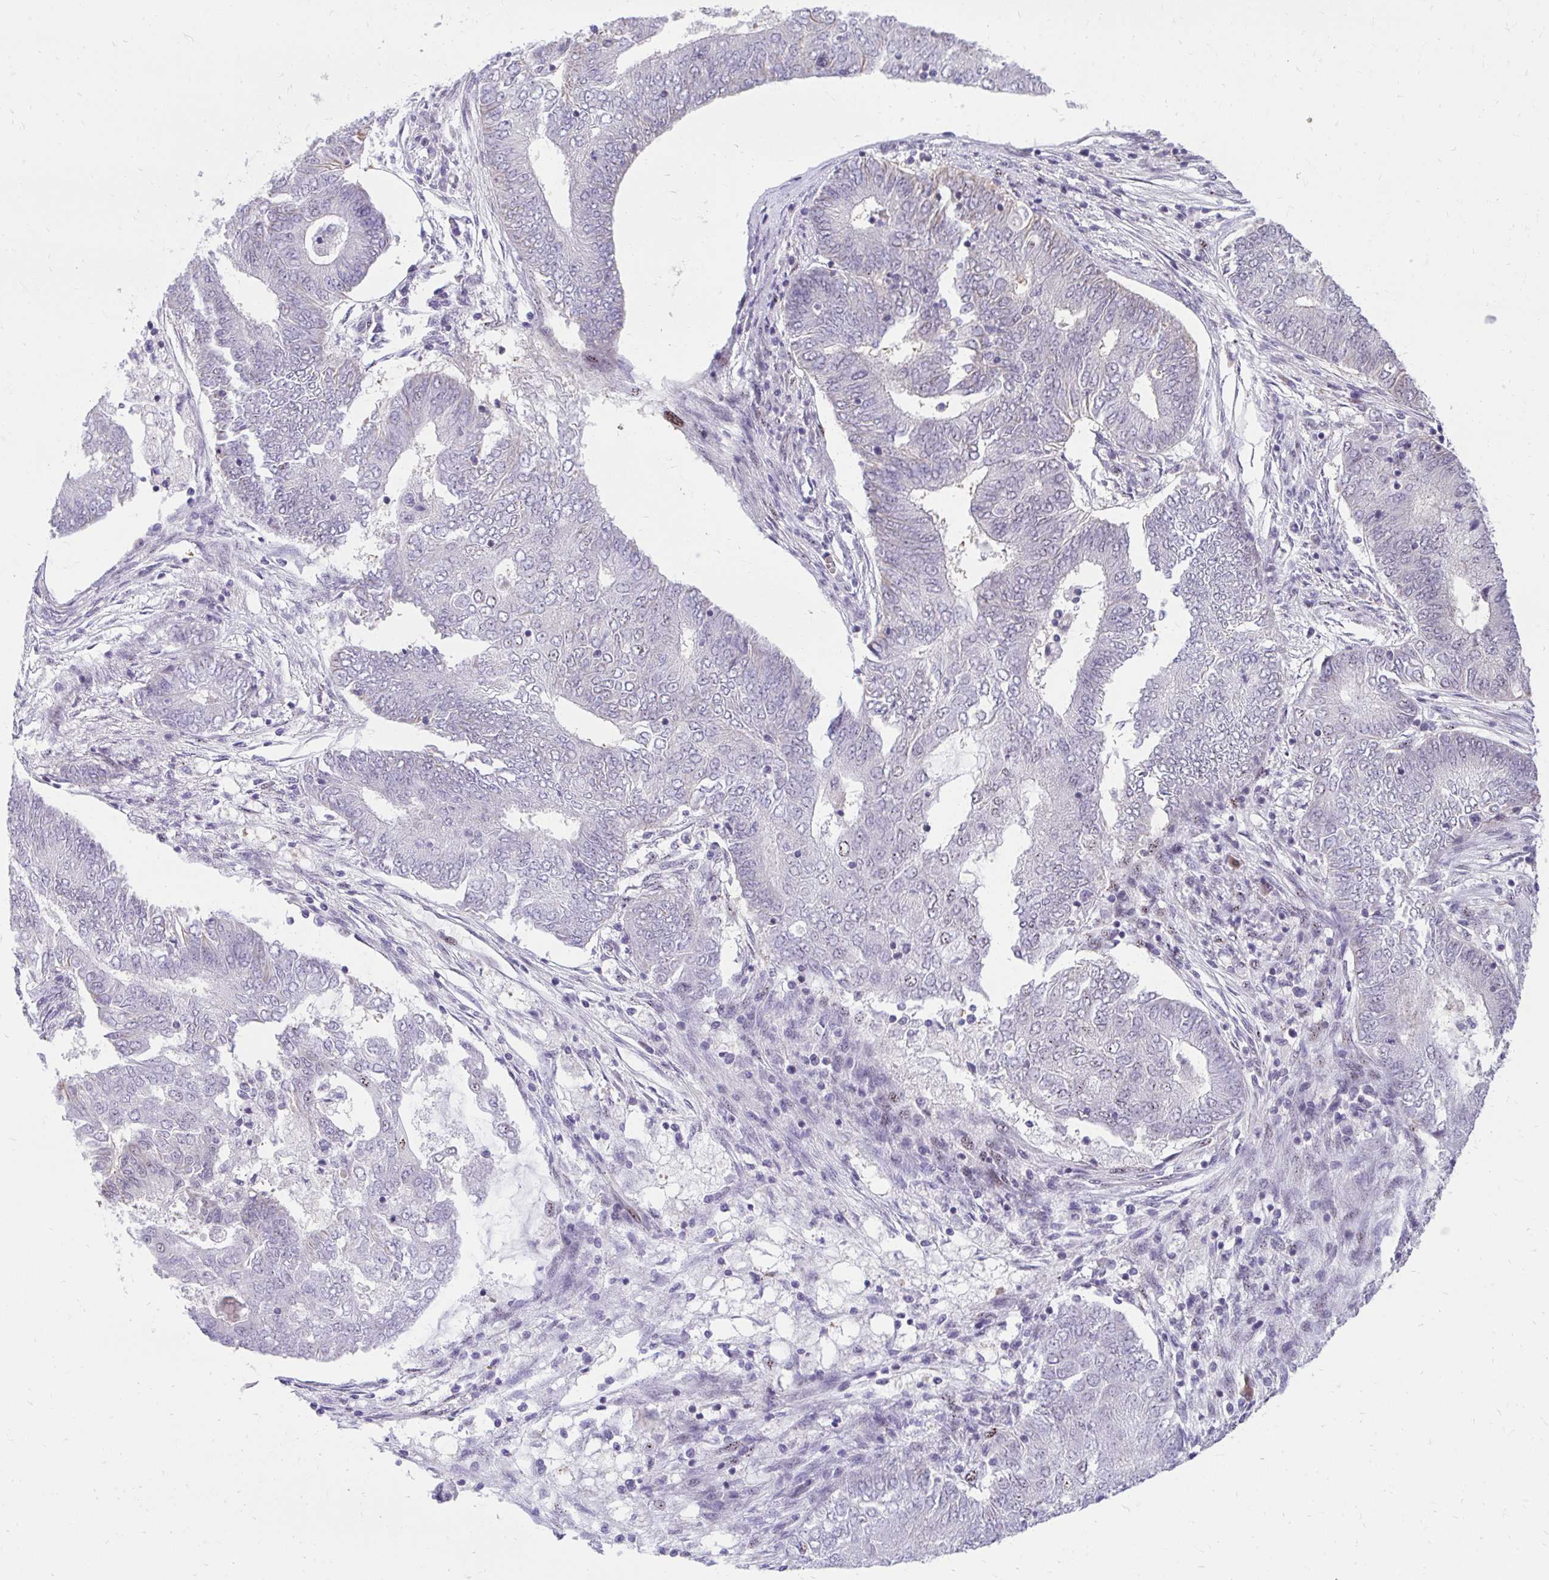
{"staining": {"intensity": "weak", "quantity": "25%-75%", "location": "nuclear"}, "tissue": "endometrial cancer", "cell_type": "Tumor cells", "image_type": "cancer", "snomed": [{"axis": "morphology", "description": "Adenocarcinoma, NOS"}, {"axis": "topography", "description": "Endometrium"}], "caption": "Tumor cells exhibit weak nuclear positivity in about 25%-75% of cells in endometrial cancer (adenocarcinoma).", "gene": "HOXA4", "patient": {"sex": "female", "age": 62}}